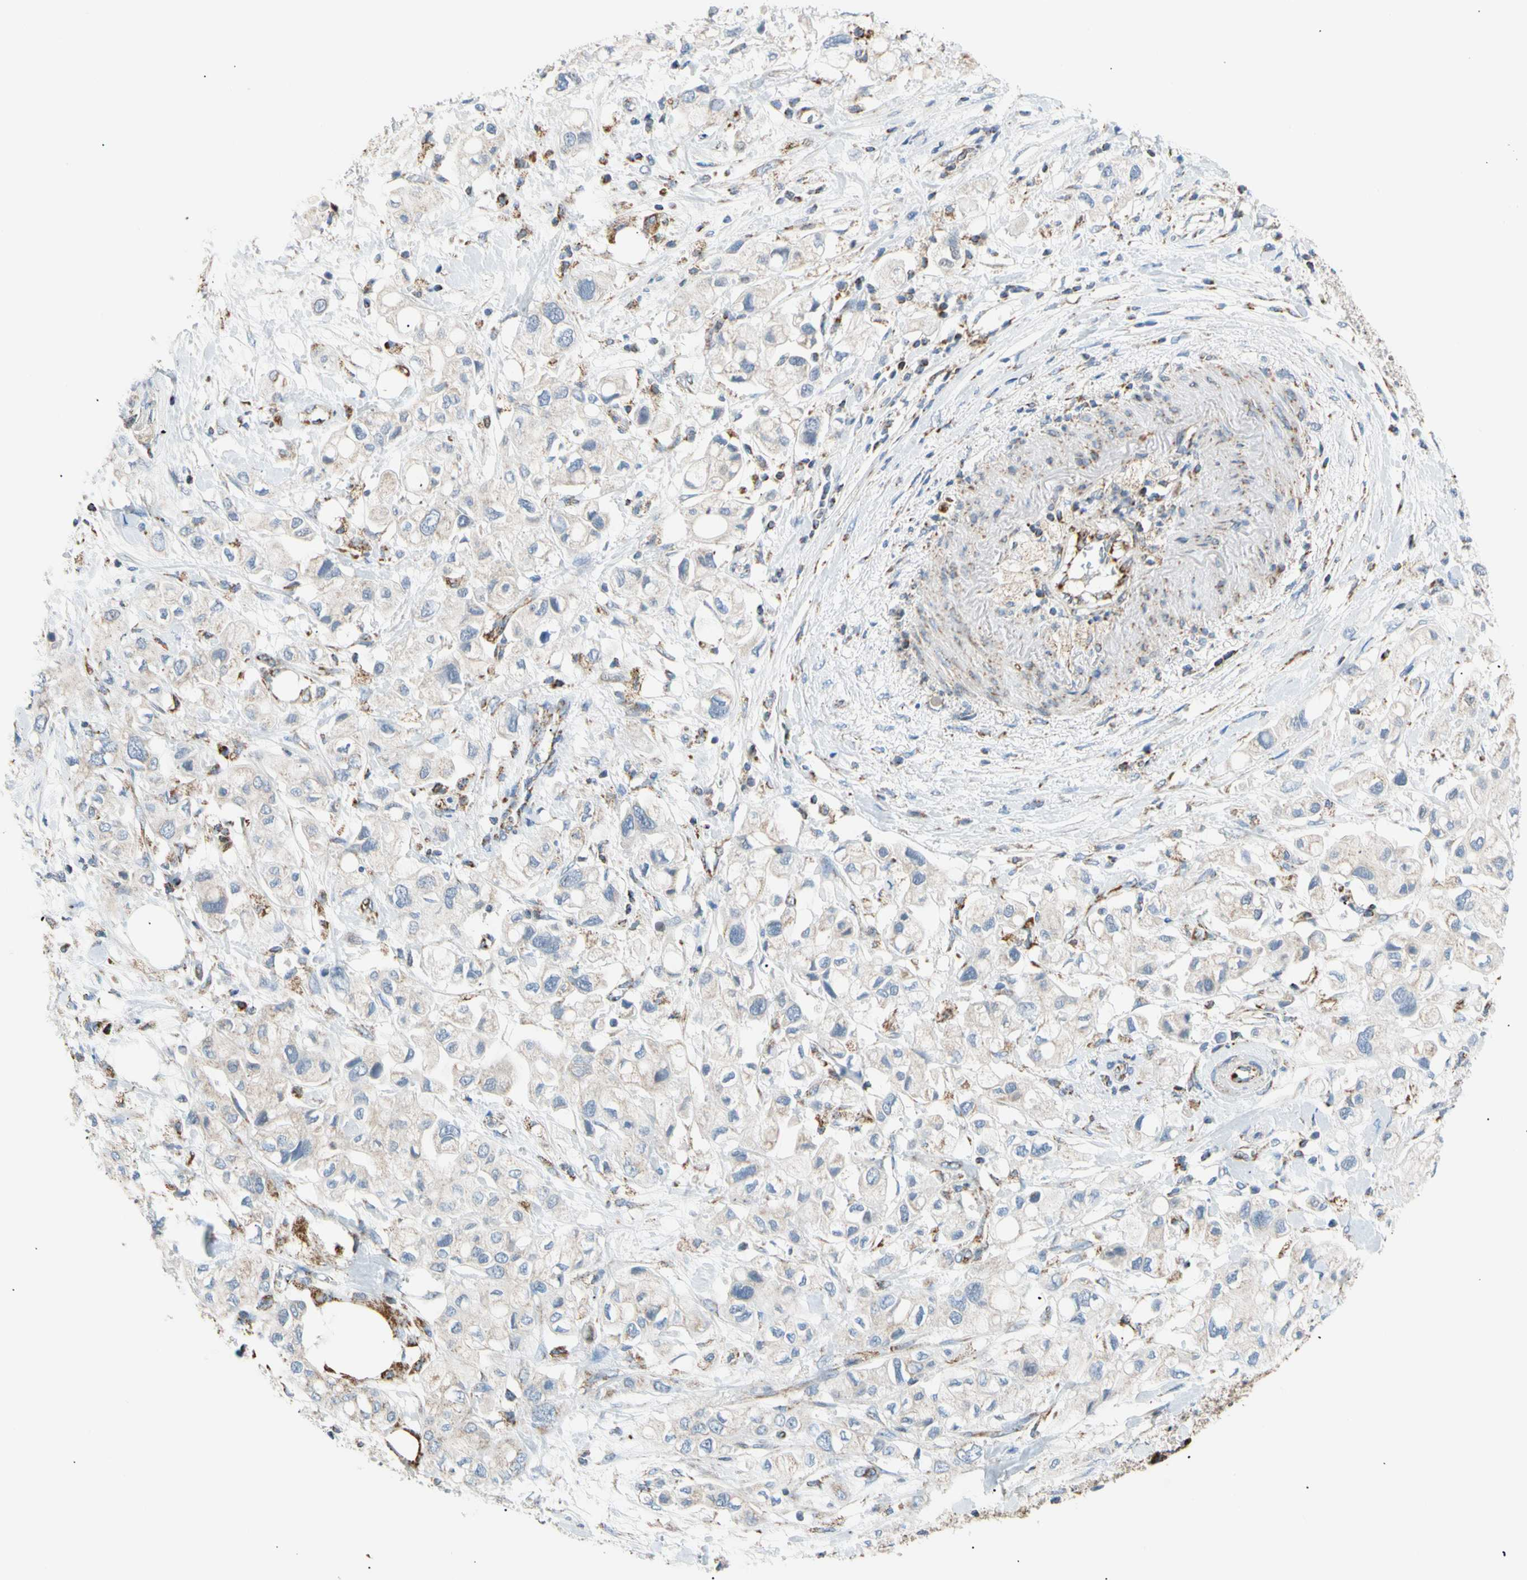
{"staining": {"intensity": "weak", "quantity": "<25%", "location": "cytoplasmic/membranous"}, "tissue": "pancreatic cancer", "cell_type": "Tumor cells", "image_type": "cancer", "snomed": [{"axis": "morphology", "description": "Adenocarcinoma, NOS"}, {"axis": "topography", "description": "Pancreas"}], "caption": "This is an IHC micrograph of adenocarcinoma (pancreatic). There is no expression in tumor cells.", "gene": "ACAT1", "patient": {"sex": "female", "age": 56}}